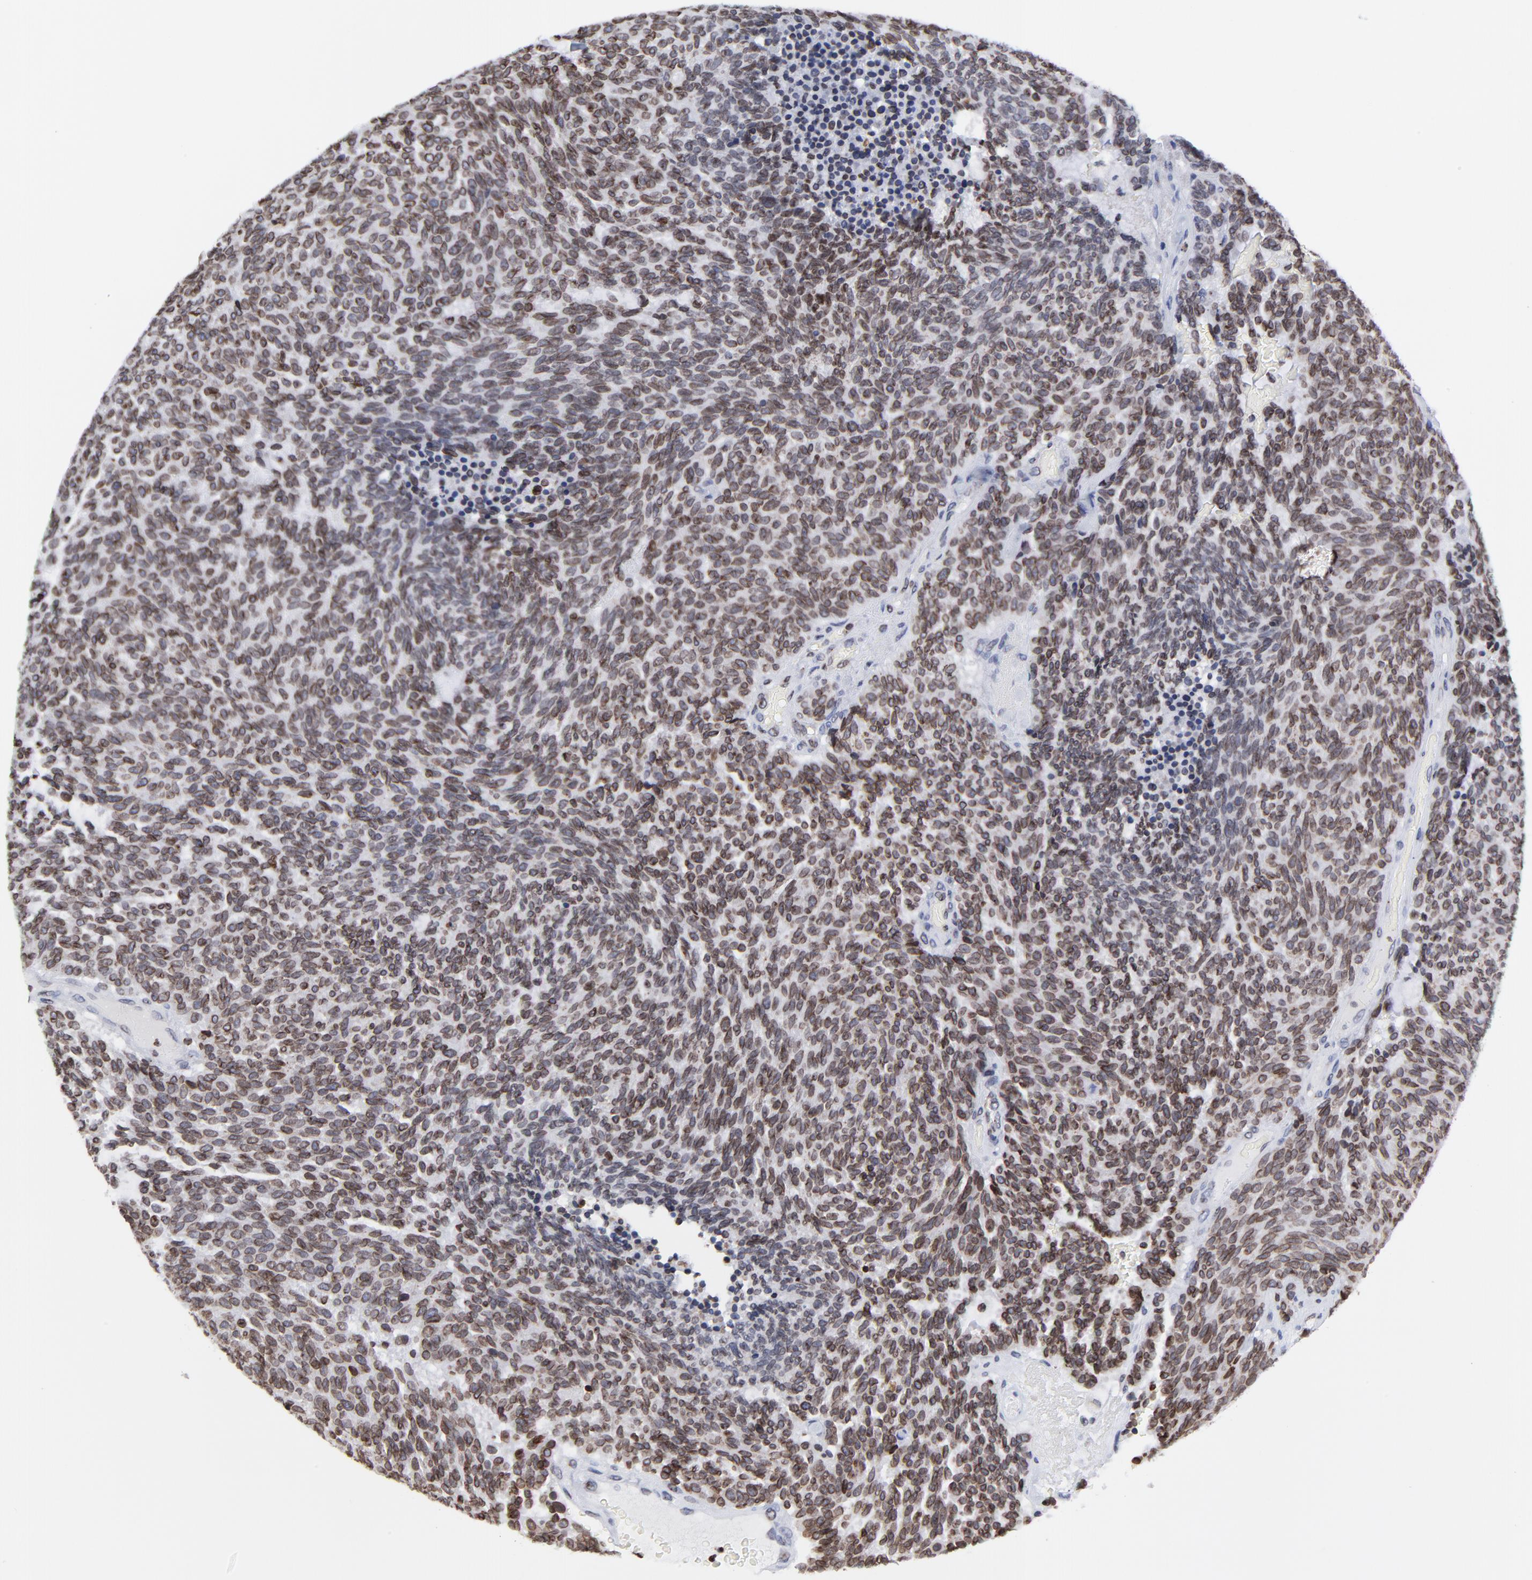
{"staining": {"intensity": "moderate", "quantity": ">75%", "location": "cytoplasmic/membranous,nuclear"}, "tissue": "carcinoid", "cell_type": "Tumor cells", "image_type": "cancer", "snomed": [{"axis": "morphology", "description": "Carcinoid, malignant, NOS"}, {"axis": "topography", "description": "Pancreas"}], "caption": "Protein analysis of carcinoid (malignant) tissue exhibits moderate cytoplasmic/membranous and nuclear positivity in approximately >75% of tumor cells.", "gene": "THAP7", "patient": {"sex": "female", "age": 54}}